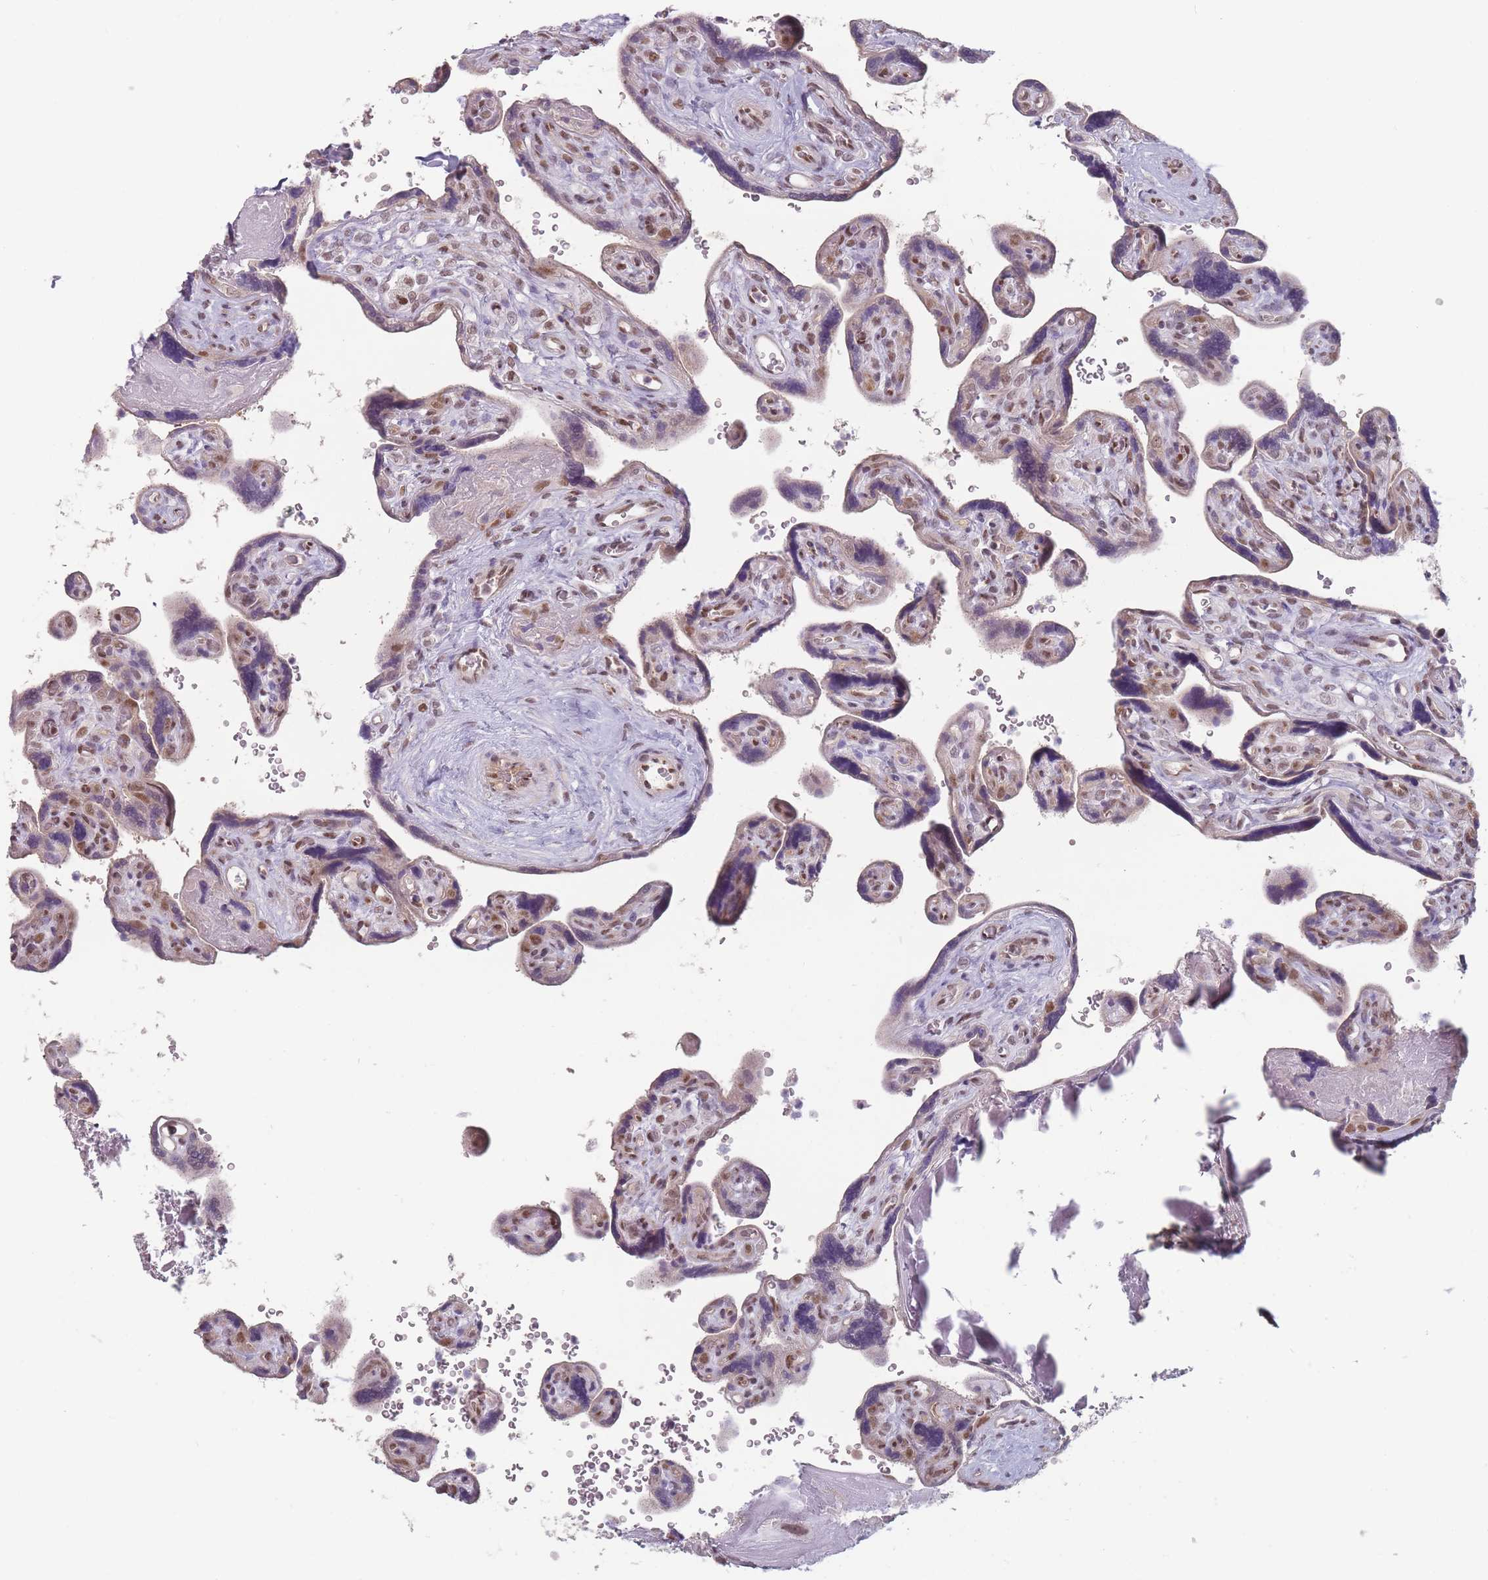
{"staining": {"intensity": "moderate", "quantity": ">75%", "location": "nuclear"}, "tissue": "placenta", "cell_type": "Decidual cells", "image_type": "normal", "snomed": [{"axis": "morphology", "description": "Normal tissue, NOS"}, {"axis": "topography", "description": "Placenta"}], "caption": "An immunohistochemistry image of benign tissue is shown. Protein staining in brown highlights moderate nuclear positivity in placenta within decidual cells.", "gene": "SH3BGRL2", "patient": {"sex": "female", "age": 39}}